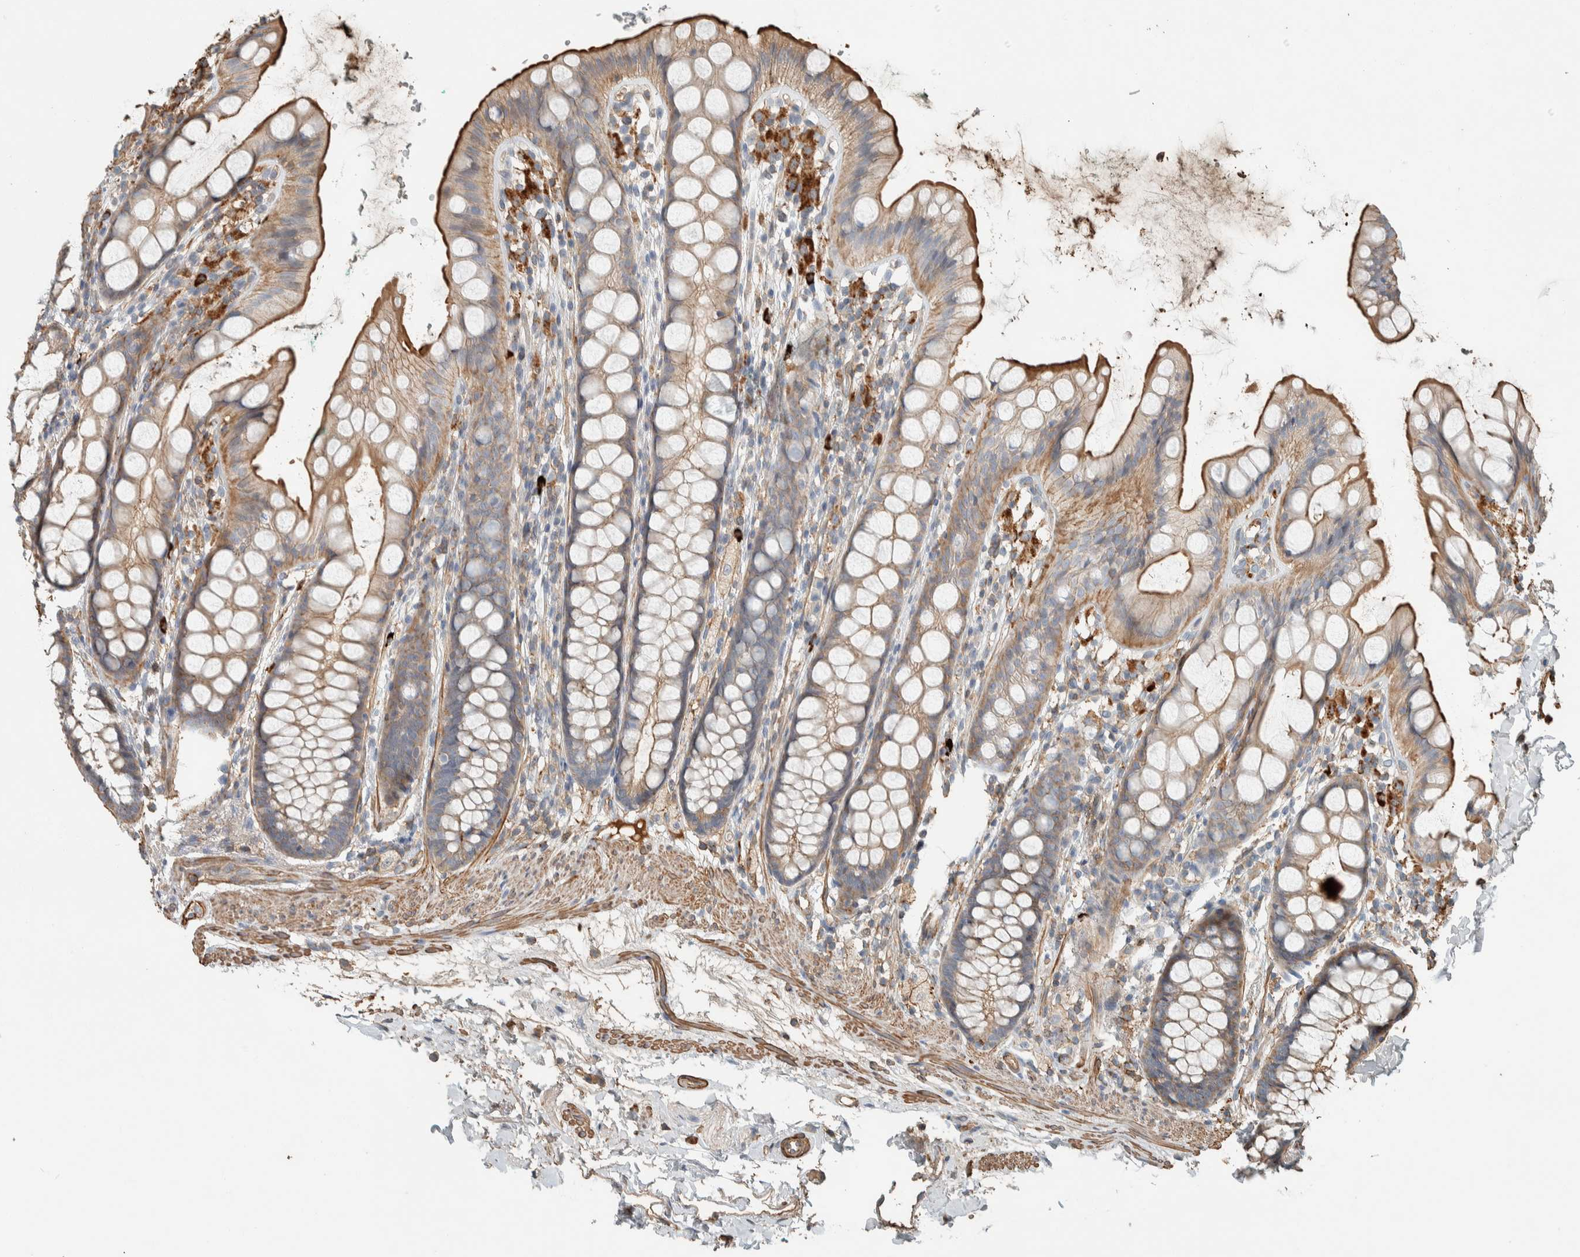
{"staining": {"intensity": "moderate", "quantity": "<25%", "location": "cytoplasmic/membranous"}, "tissue": "rectum", "cell_type": "Glandular cells", "image_type": "normal", "snomed": [{"axis": "morphology", "description": "Normal tissue, NOS"}, {"axis": "topography", "description": "Rectum"}], "caption": "Protein expression analysis of benign rectum exhibits moderate cytoplasmic/membranous expression in approximately <25% of glandular cells. Immunohistochemistry (ihc) stains the protein of interest in brown and the nuclei are stained blue.", "gene": "CTBP2", "patient": {"sex": "female", "age": 65}}